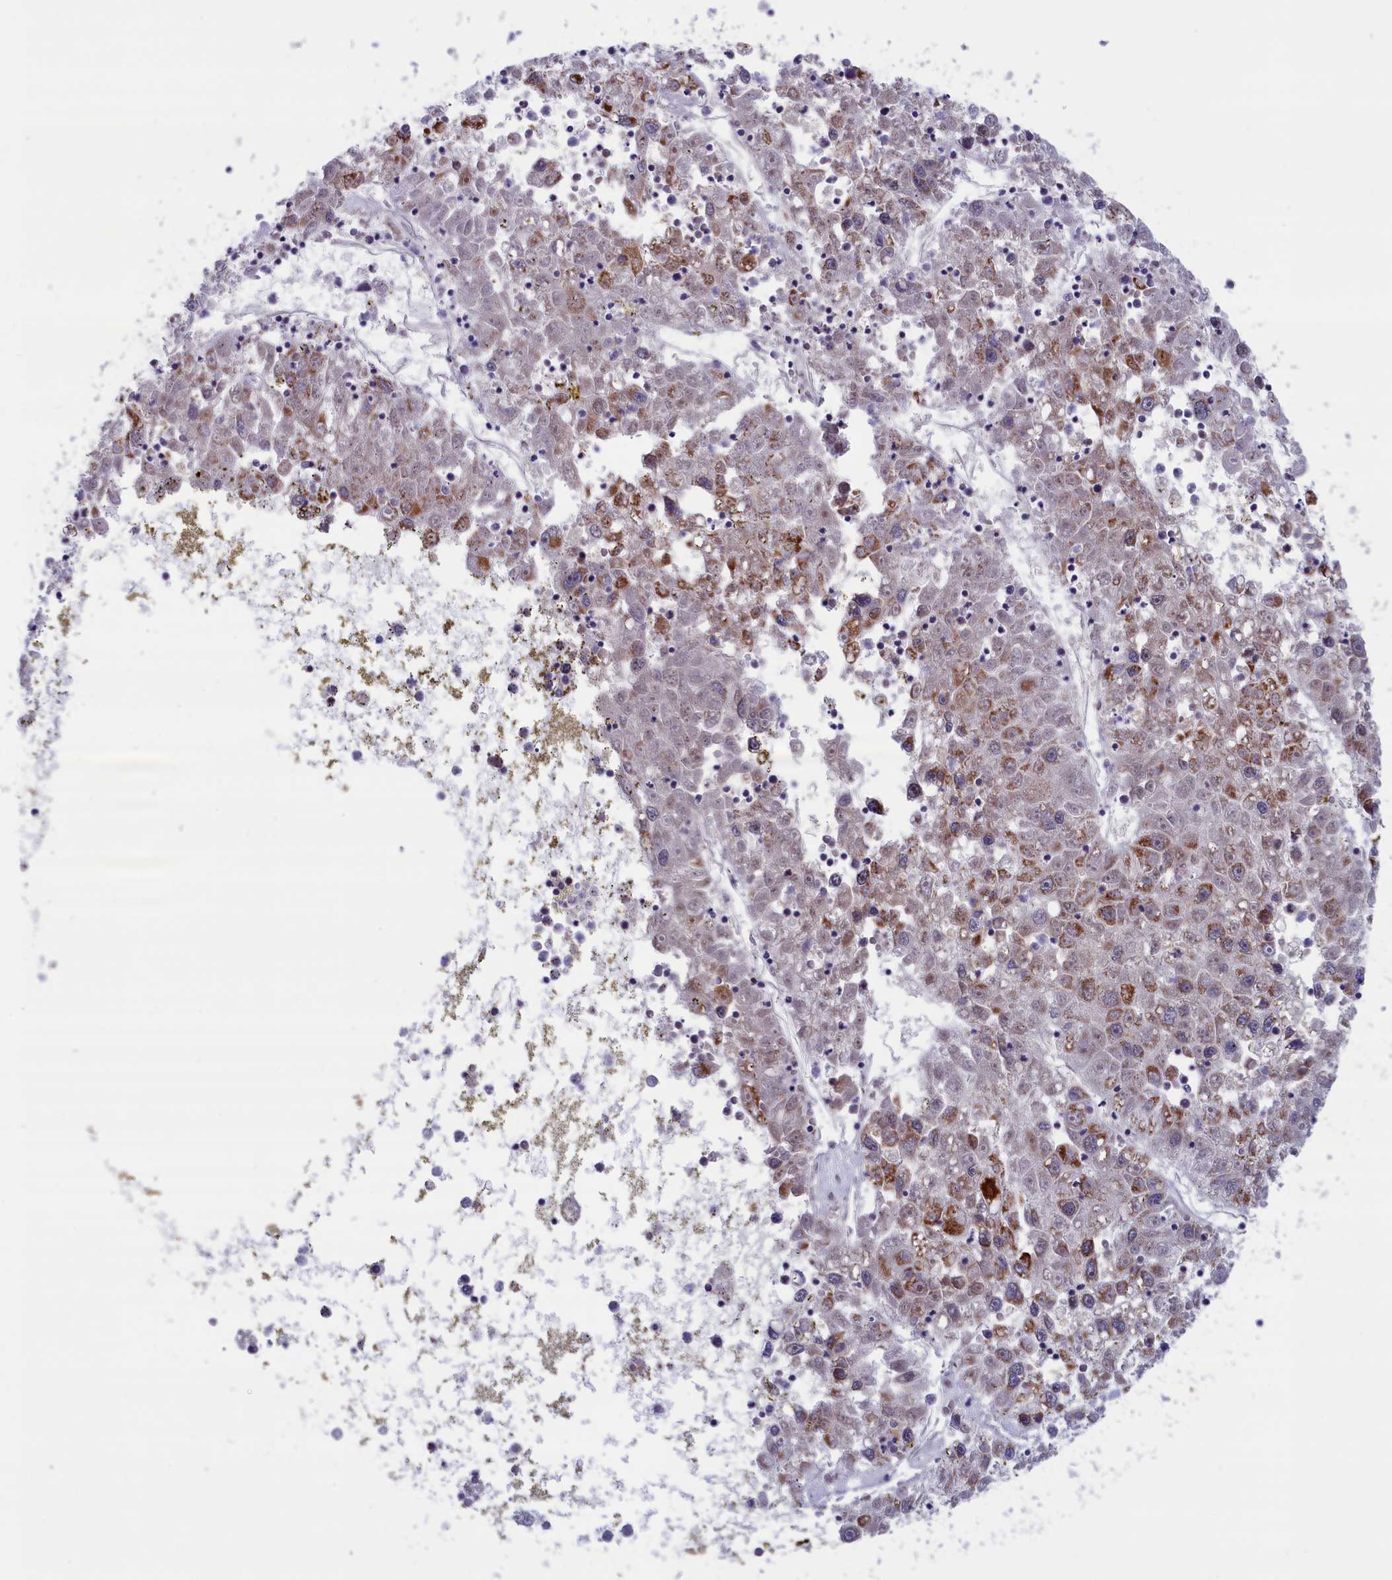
{"staining": {"intensity": "moderate", "quantity": "<25%", "location": "cytoplasmic/membranous"}, "tissue": "liver cancer", "cell_type": "Tumor cells", "image_type": "cancer", "snomed": [{"axis": "morphology", "description": "Carcinoma, Hepatocellular, NOS"}, {"axis": "topography", "description": "Liver"}], "caption": "Immunohistochemistry (DAB (3,3'-diaminobenzidine)) staining of hepatocellular carcinoma (liver) demonstrates moderate cytoplasmic/membranous protein positivity in approximately <25% of tumor cells. (Stains: DAB (3,3'-diaminobenzidine) in brown, nuclei in blue, Microscopy: brightfield microscopy at high magnification).", "gene": "TIMM44", "patient": {"sex": "male", "age": 49}}